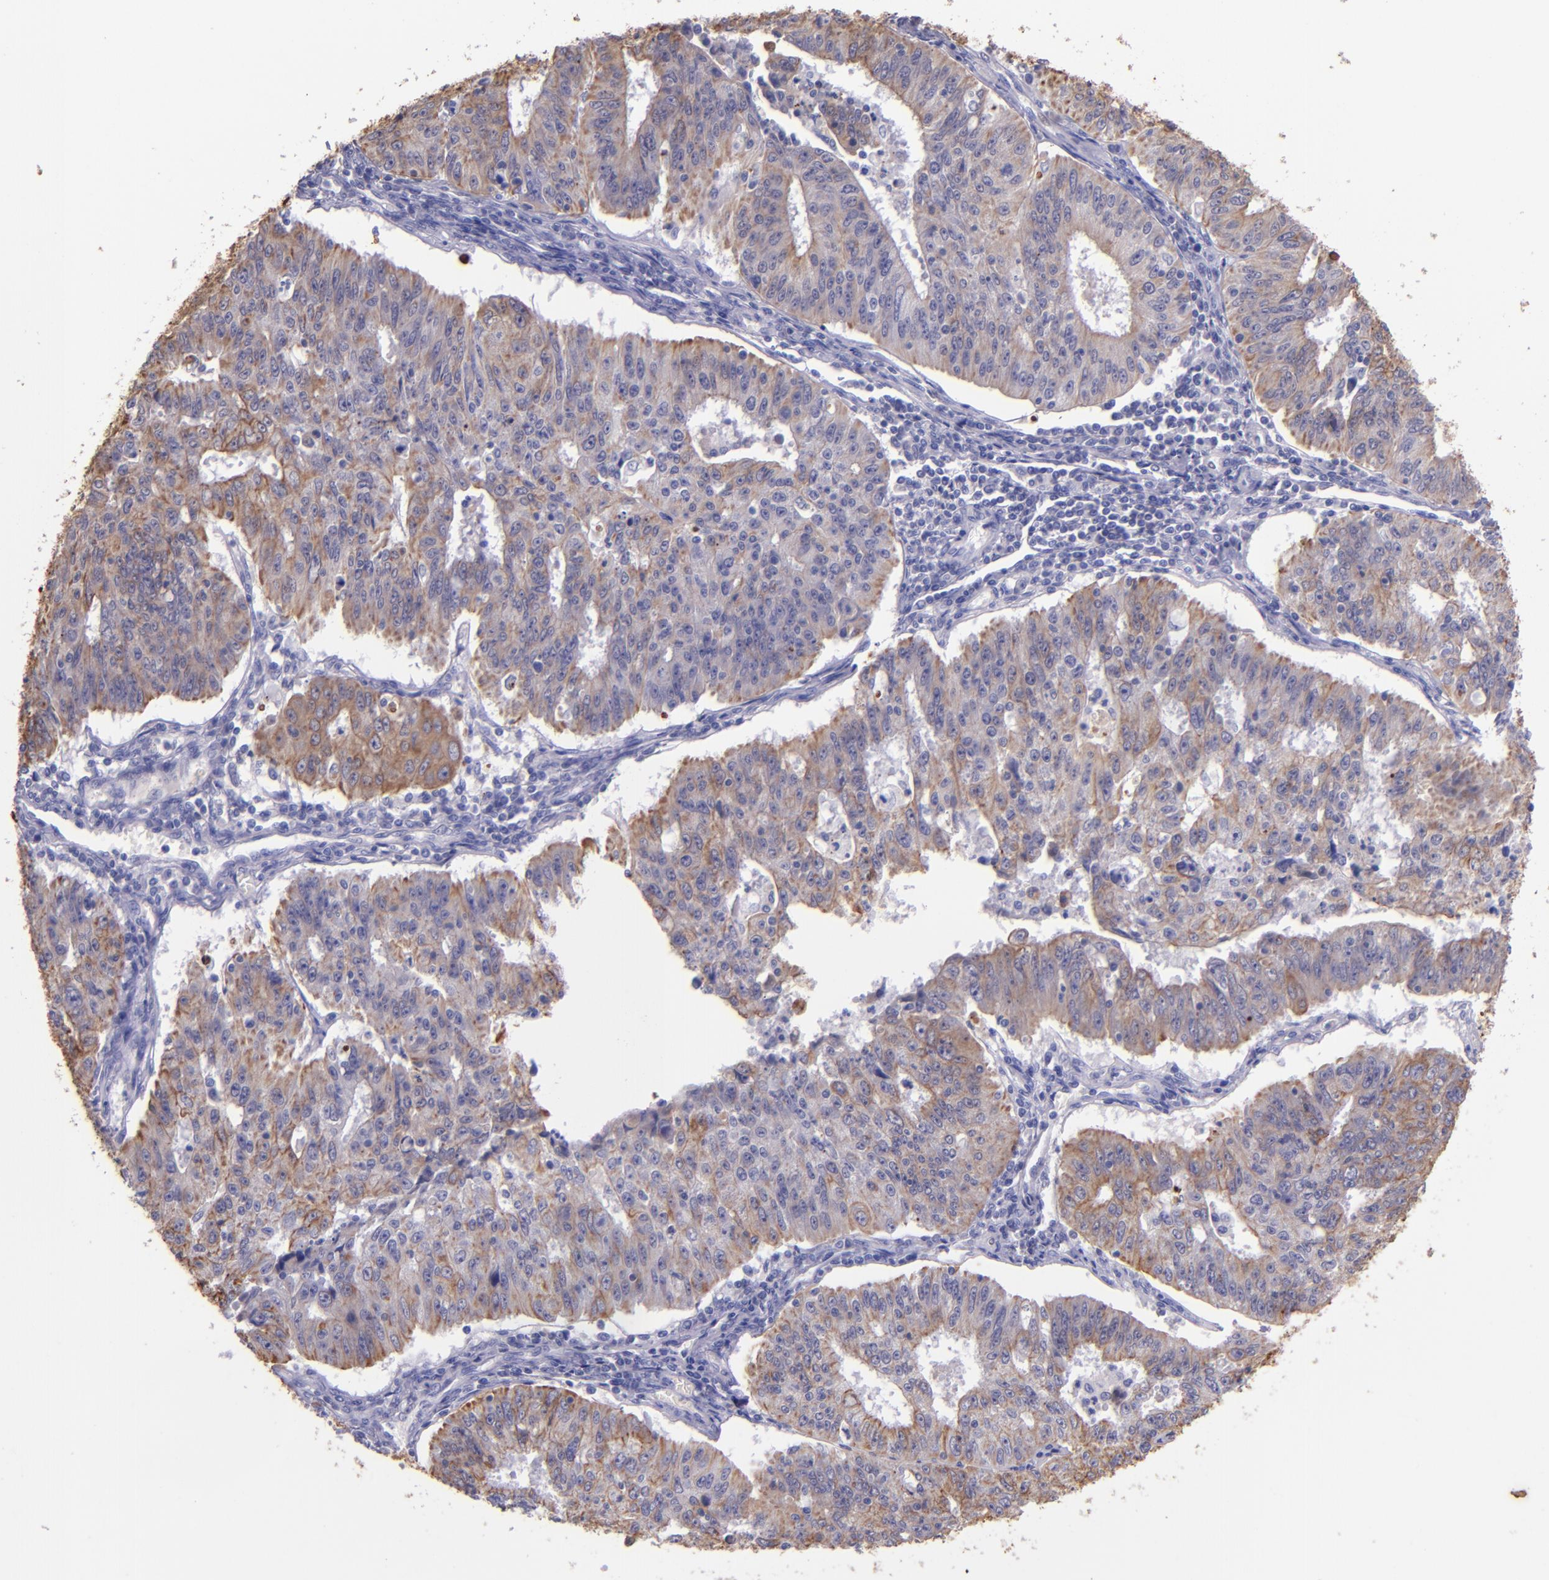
{"staining": {"intensity": "moderate", "quantity": ">75%", "location": "cytoplasmic/membranous"}, "tissue": "endometrial cancer", "cell_type": "Tumor cells", "image_type": "cancer", "snomed": [{"axis": "morphology", "description": "Adenocarcinoma, NOS"}, {"axis": "topography", "description": "Endometrium"}], "caption": "Human endometrial adenocarcinoma stained for a protein (brown) displays moderate cytoplasmic/membranous positive staining in about >75% of tumor cells.", "gene": "KRT4", "patient": {"sex": "female", "age": 42}}